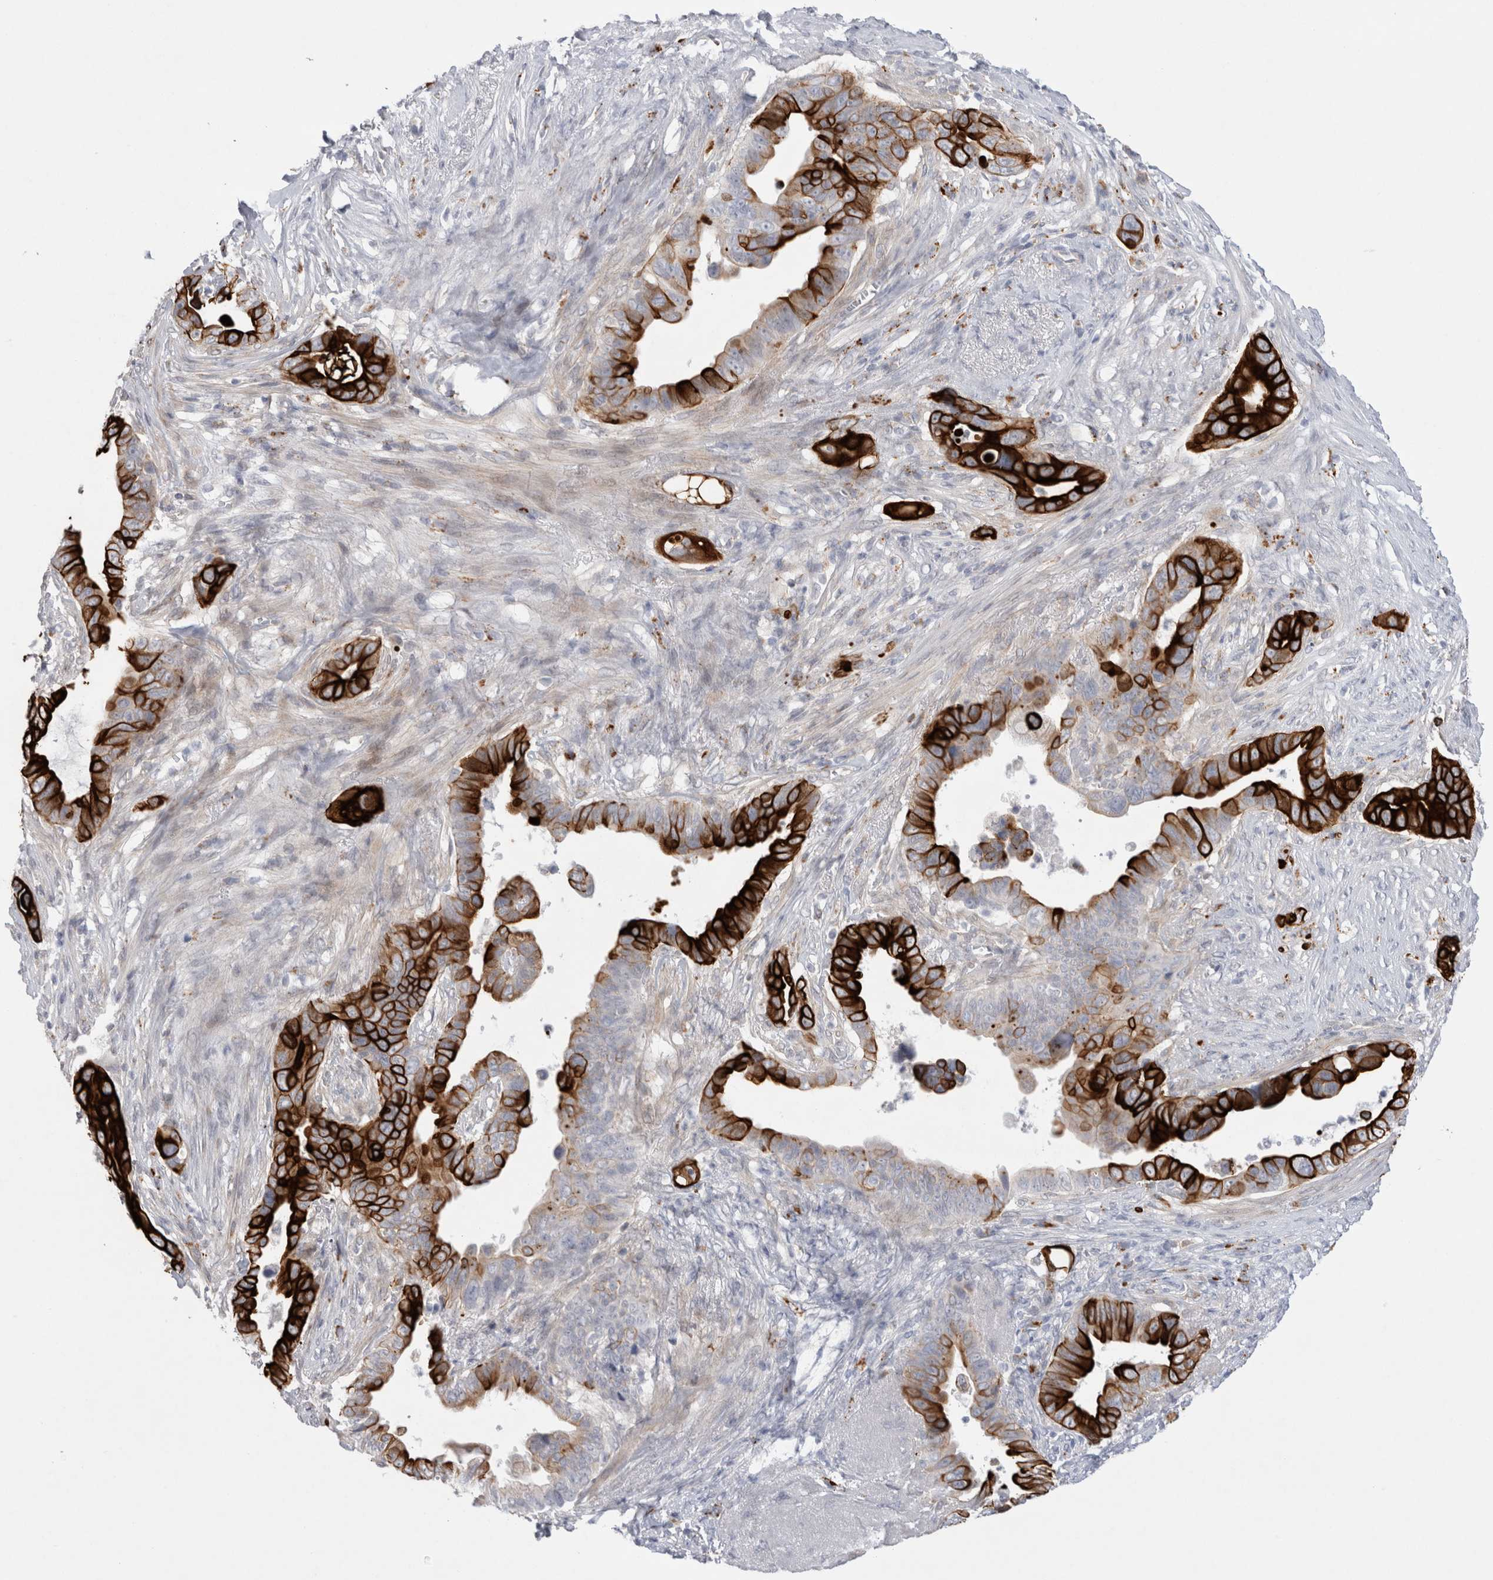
{"staining": {"intensity": "strong", "quantity": ">75%", "location": "cytoplasmic/membranous"}, "tissue": "pancreatic cancer", "cell_type": "Tumor cells", "image_type": "cancer", "snomed": [{"axis": "morphology", "description": "Adenocarcinoma, NOS"}, {"axis": "topography", "description": "Pancreas"}], "caption": "Immunohistochemistry (IHC) (DAB (3,3'-diaminobenzidine)) staining of human pancreatic cancer shows strong cytoplasmic/membranous protein staining in approximately >75% of tumor cells.", "gene": "GAA", "patient": {"sex": "female", "age": 72}}